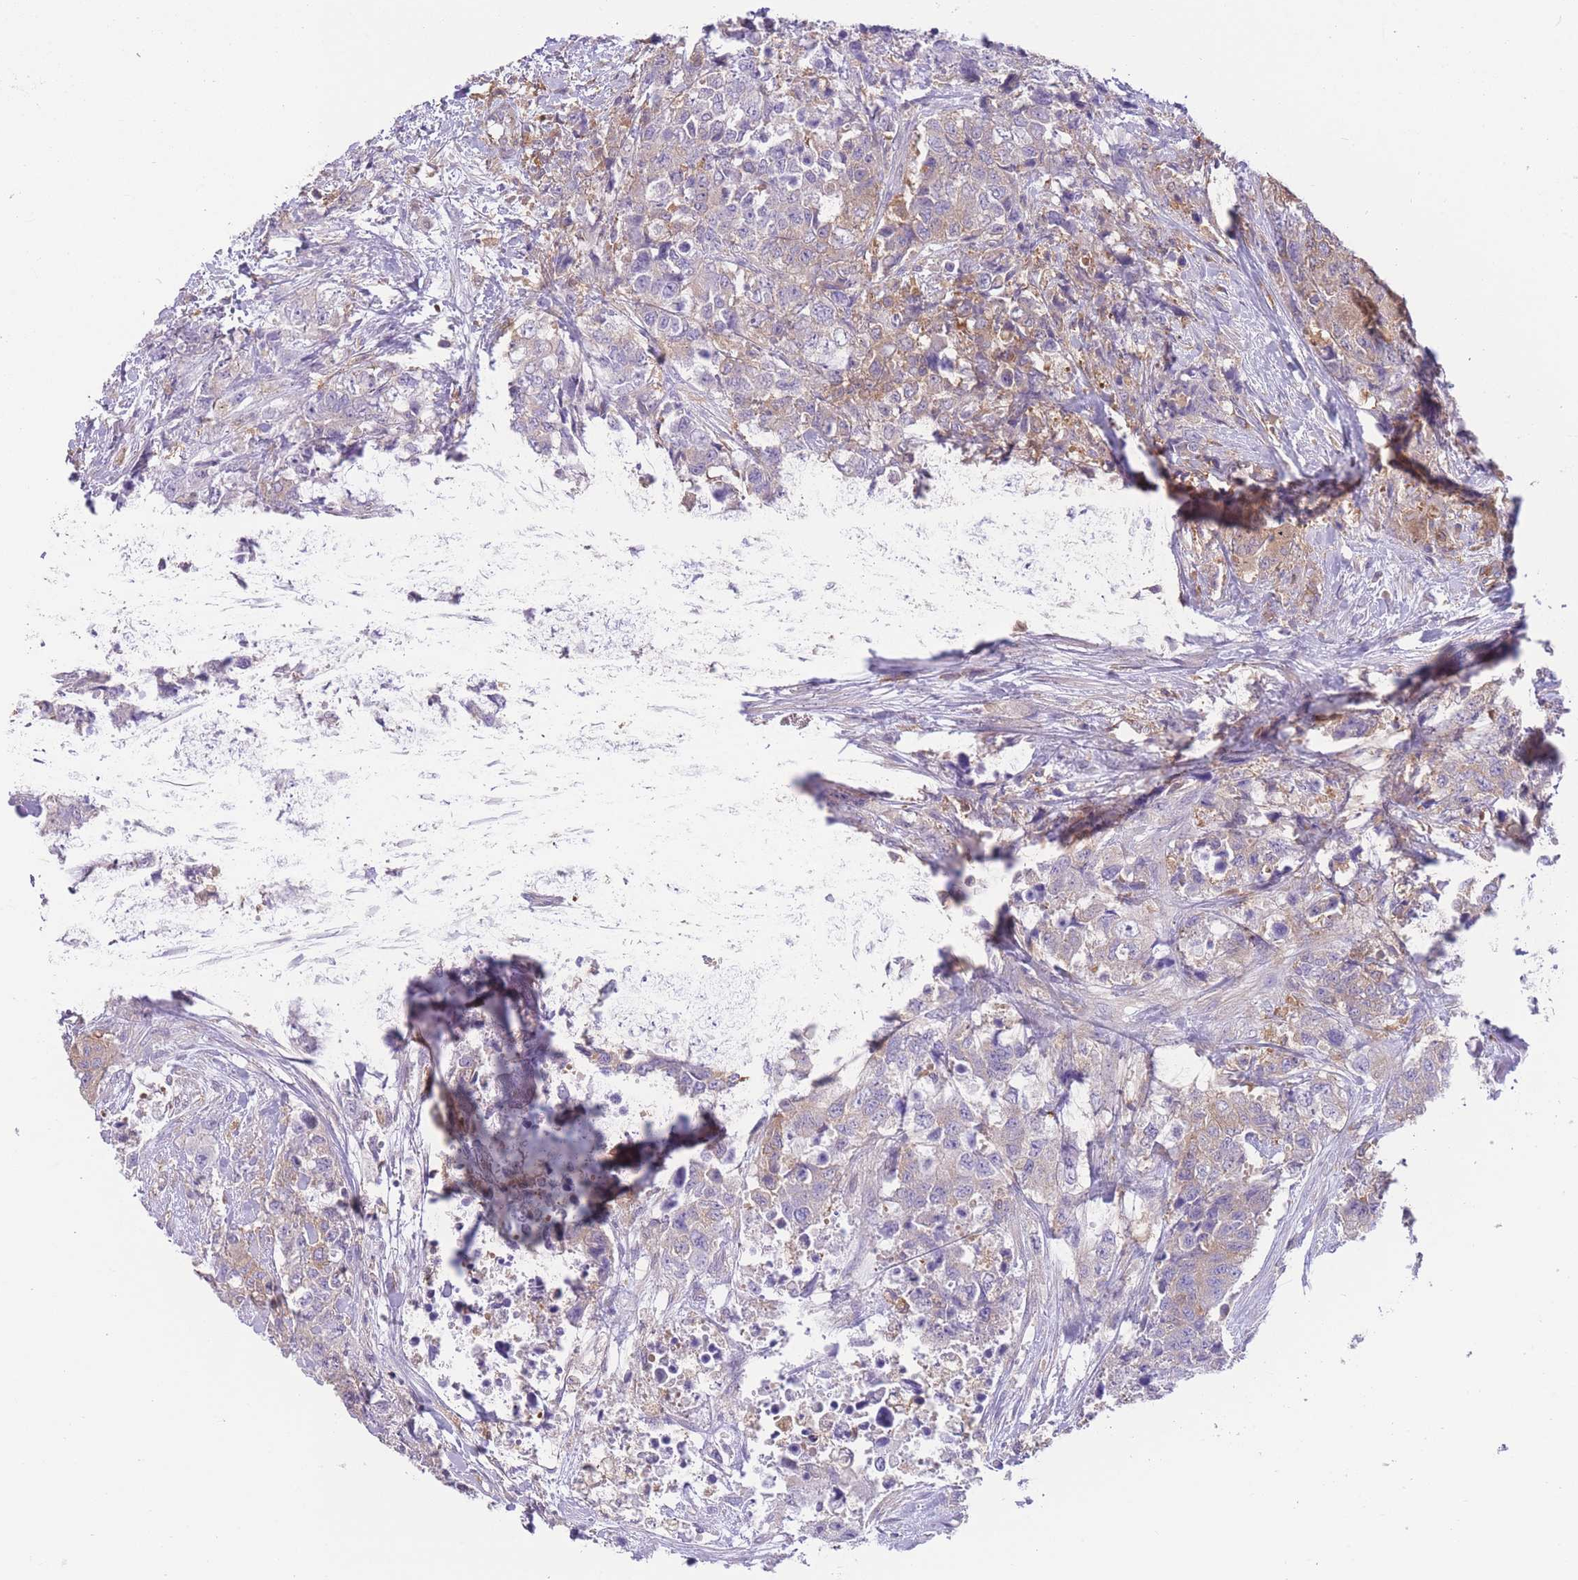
{"staining": {"intensity": "weak", "quantity": "<25%", "location": "cytoplasmic/membranous"}, "tissue": "urothelial cancer", "cell_type": "Tumor cells", "image_type": "cancer", "snomed": [{"axis": "morphology", "description": "Urothelial carcinoma, High grade"}, {"axis": "topography", "description": "Urinary bladder"}], "caption": "The micrograph exhibits no staining of tumor cells in urothelial carcinoma (high-grade).", "gene": "PRKAR1A", "patient": {"sex": "female", "age": 78}}